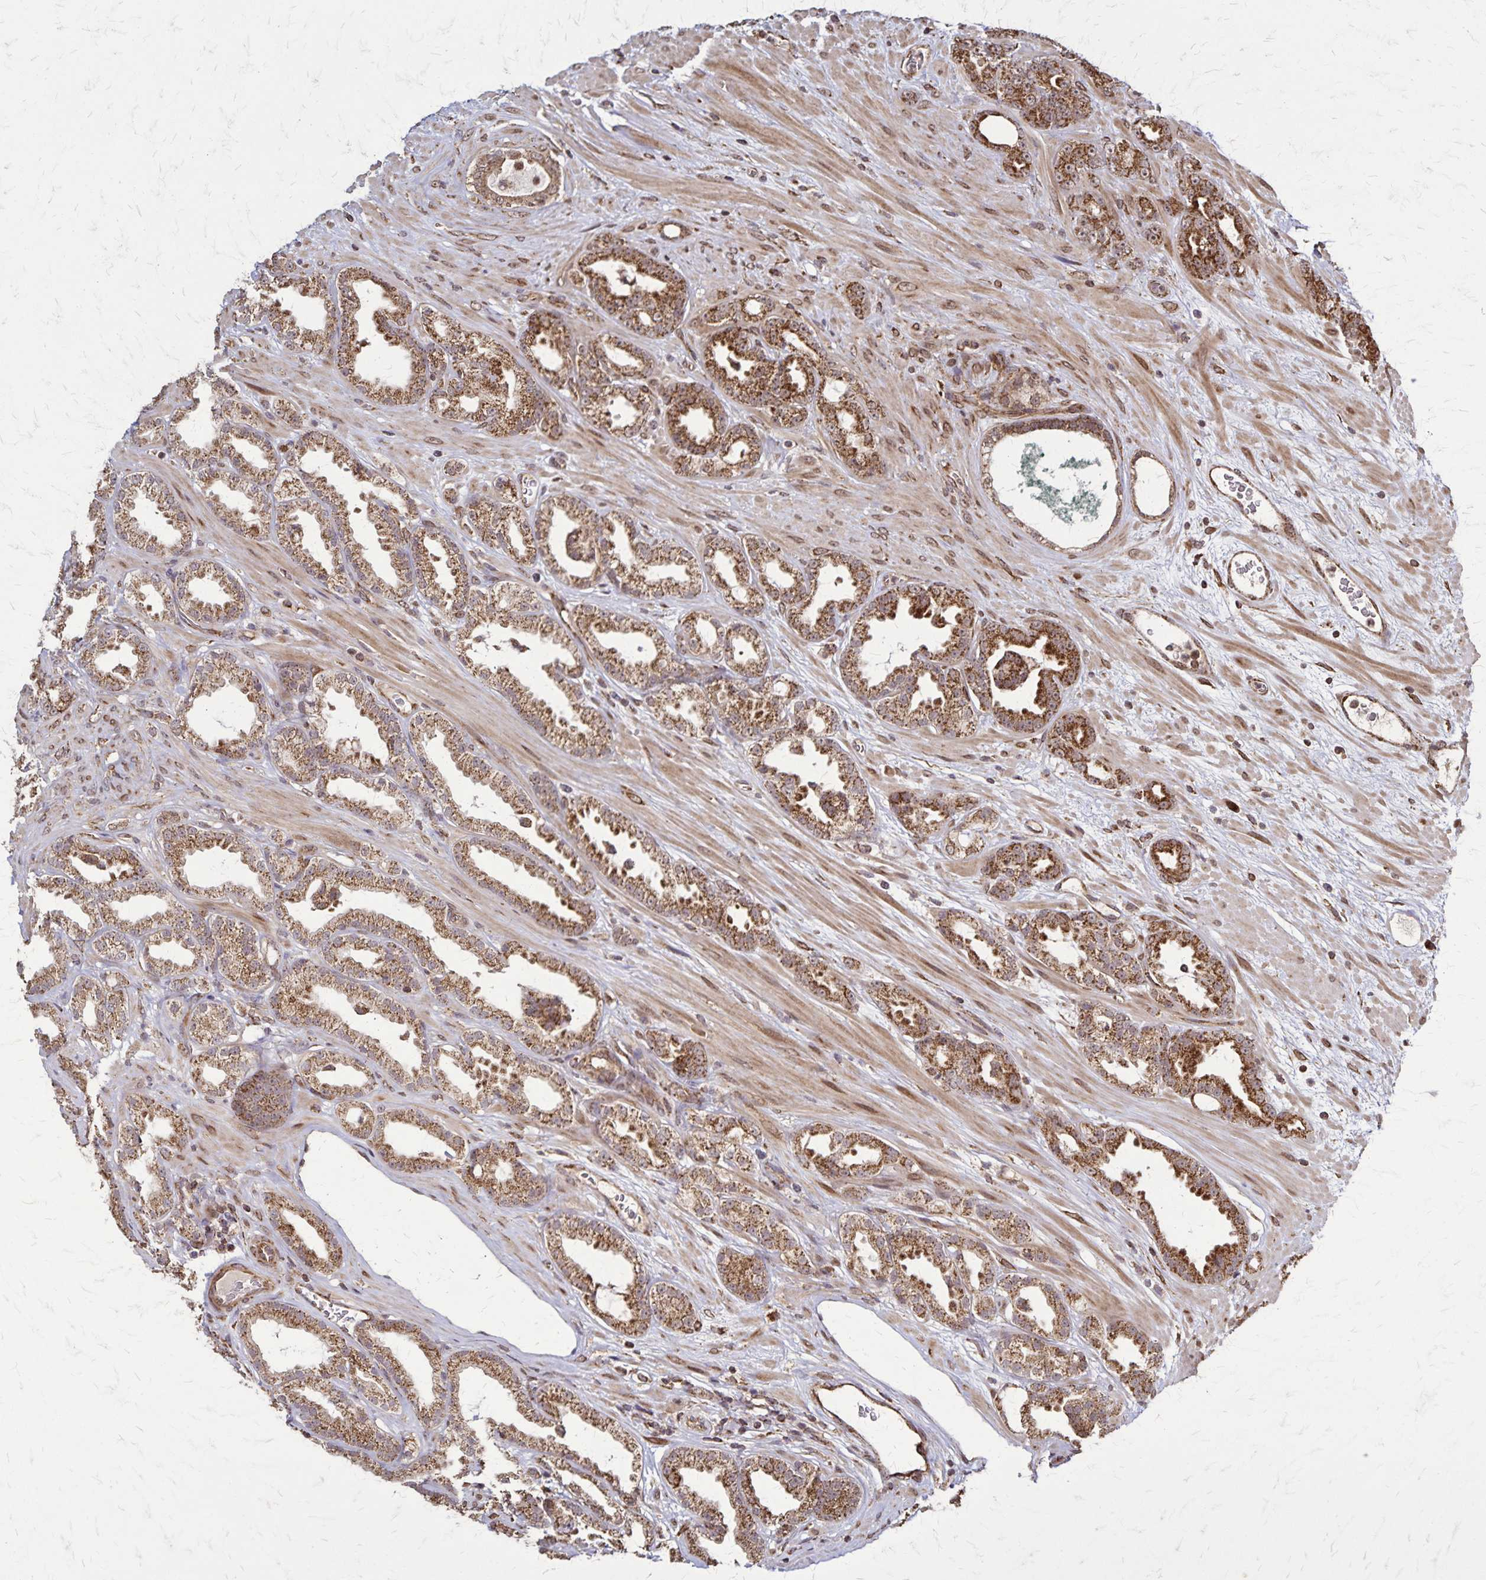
{"staining": {"intensity": "moderate", "quantity": ">75%", "location": "cytoplasmic/membranous"}, "tissue": "prostate cancer", "cell_type": "Tumor cells", "image_type": "cancer", "snomed": [{"axis": "morphology", "description": "Adenocarcinoma, Low grade"}, {"axis": "topography", "description": "Prostate"}], "caption": "Tumor cells show medium levels of moderate cytoplasmic/membranous positivity in approximately >75% of cells in prostate cancer.", "gene": "NFS1", "patient": {"sex": "male", "age": 61}}